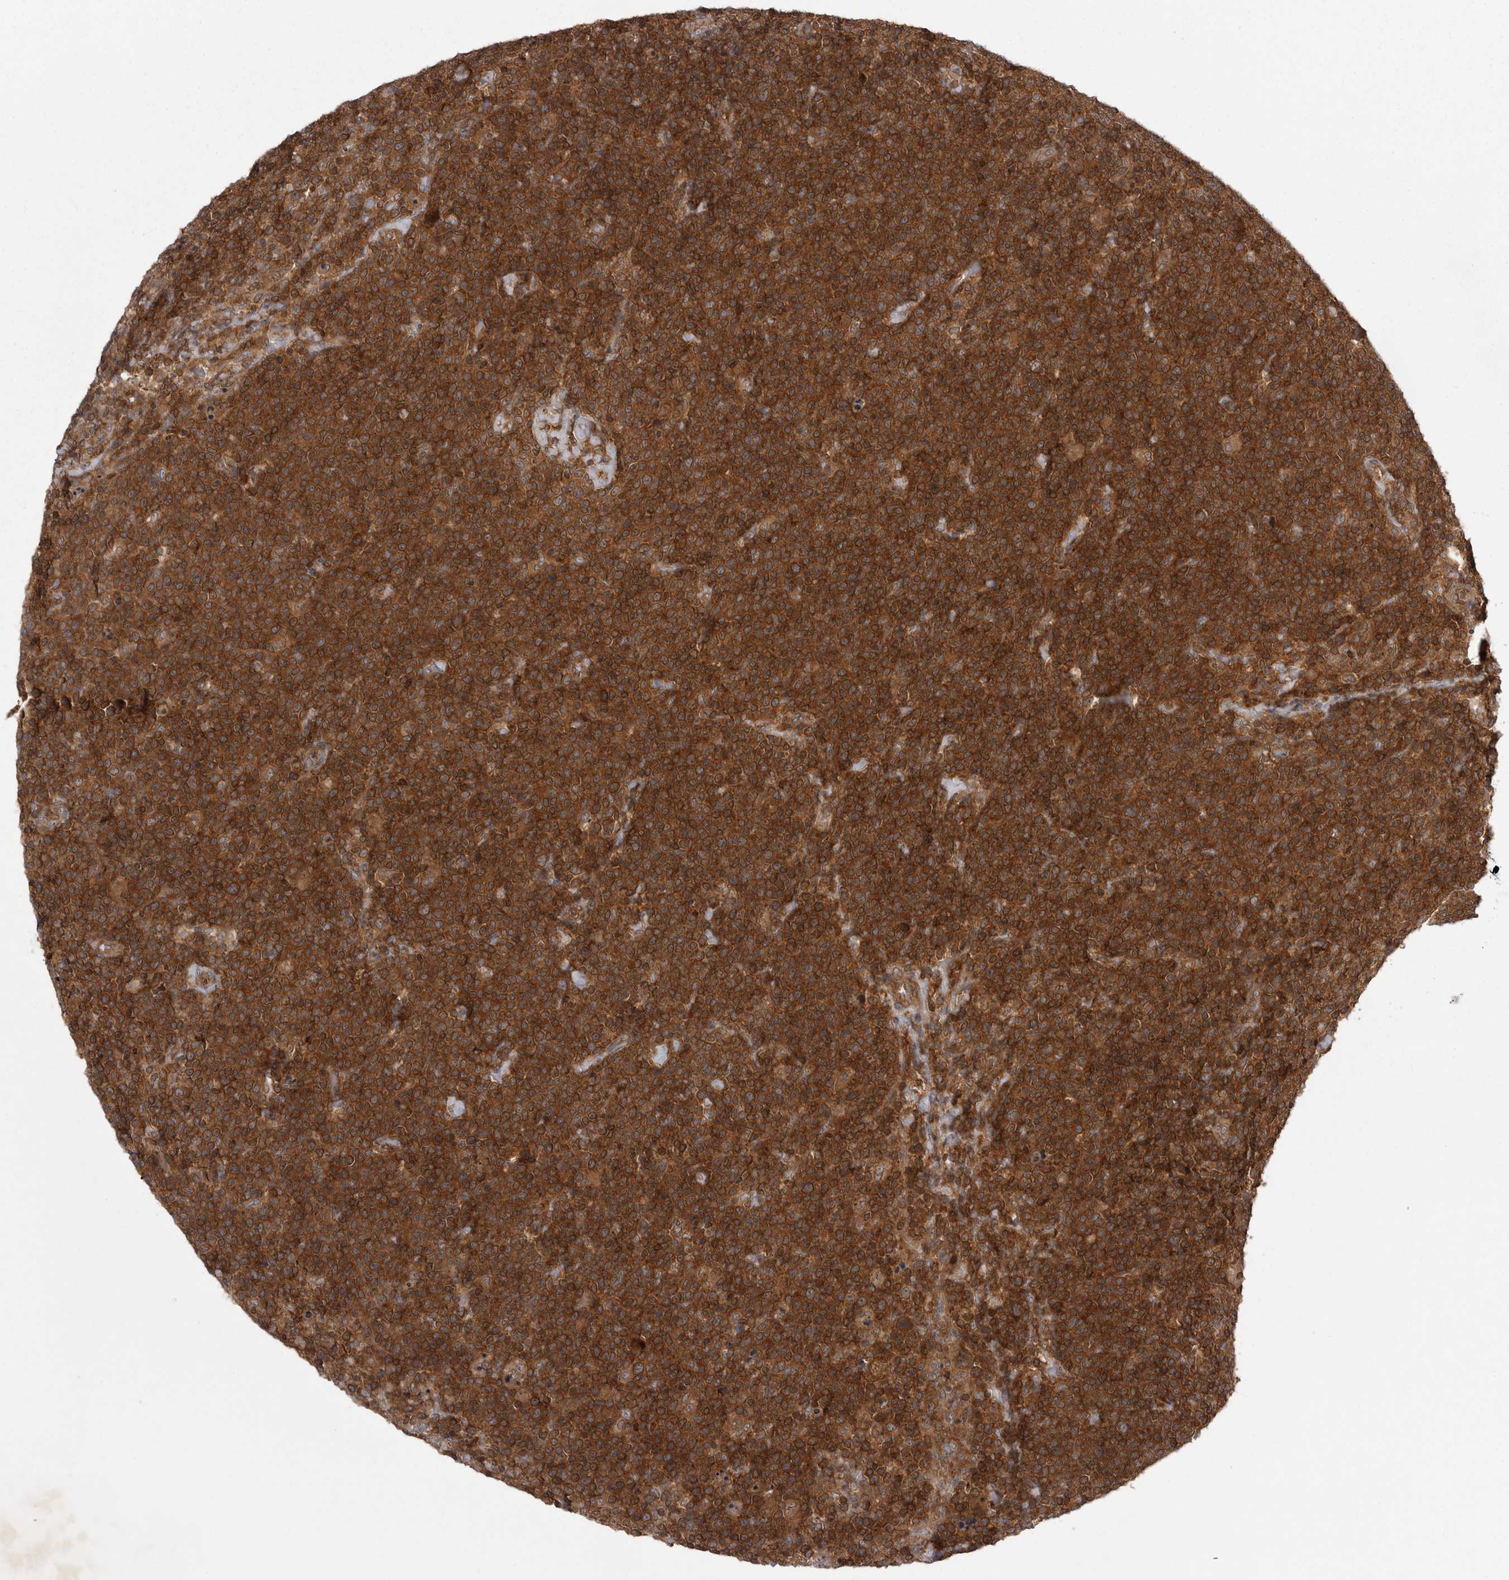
{"staining": {"intensity": "strong", "quantity": ">75%", "location": "cytoplasmic/membranous"}, "tissue": "lymphoma", "cell_type": "Tumor cells", "image_type": "cancer", "snomed": [{"axis": "morphology", "description": "Malignant lymphoma, non-Hodgkin's type, High grade"}, {"axis": "topography", "description": "Lymph node"}], "caption": "High-power microscopy captured an immunohistochemistry (IHC) histopathology image of malignant lymphoma, non-Hodgkin's type (high-grade), revealing strong cytoplasmic/membranous expression in about >75% of tumor cells.", "gene": "STK24", "patient": {"sex": "male", "age": 61}}